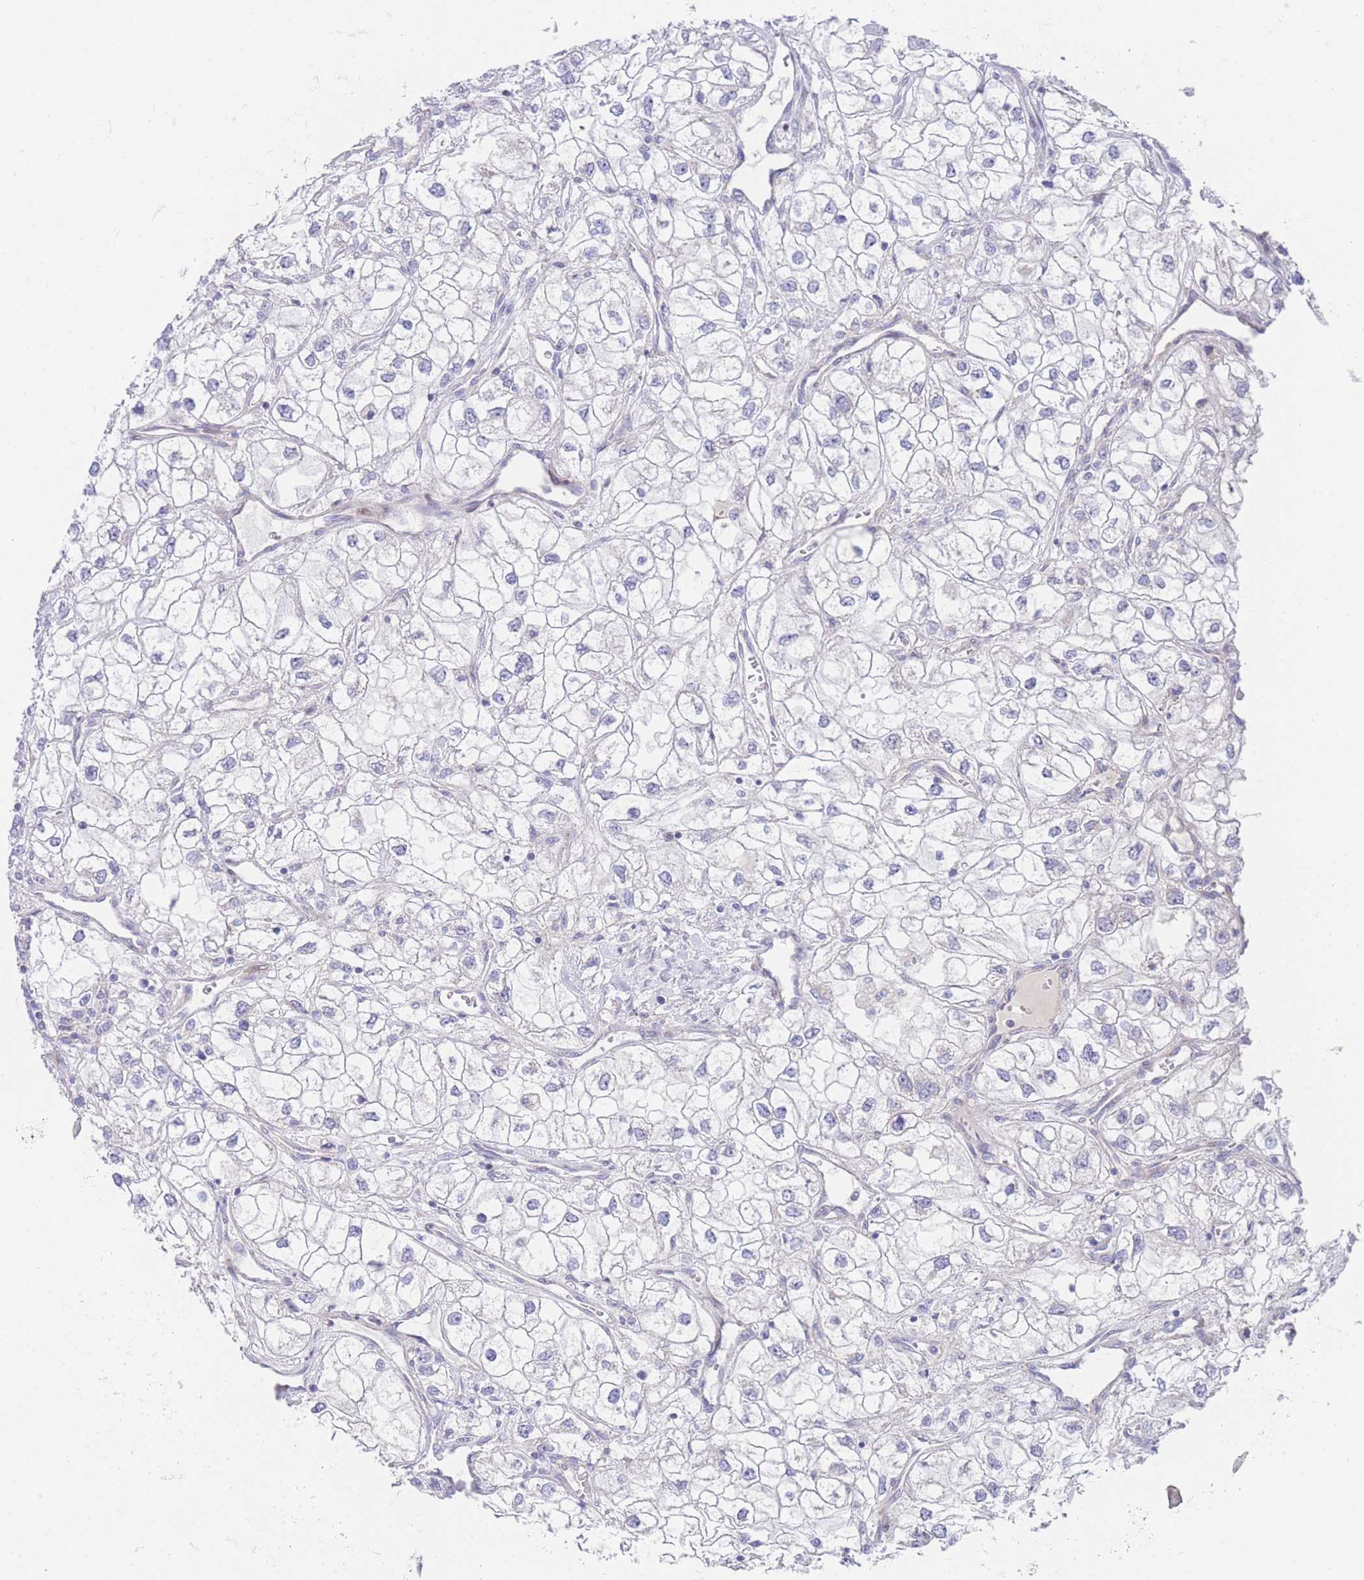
{"staining": {"intensity": "negative", "quantity": "none", "location": "none"}, "tissue": "renal cancer", "cell_type": "Tumor cells", "image_type": "cancer", "snomed": [{"axis": "morphology", "description": "Adenocarcinoma, NOS"}, {"axis": "topography", "description": "Kidney"}], "caption": "Tumor cells show no significant protein expression in renal adenocarcinoma.", "gene": "GPAM", "patient": {"sex": "male", "age": 59}}